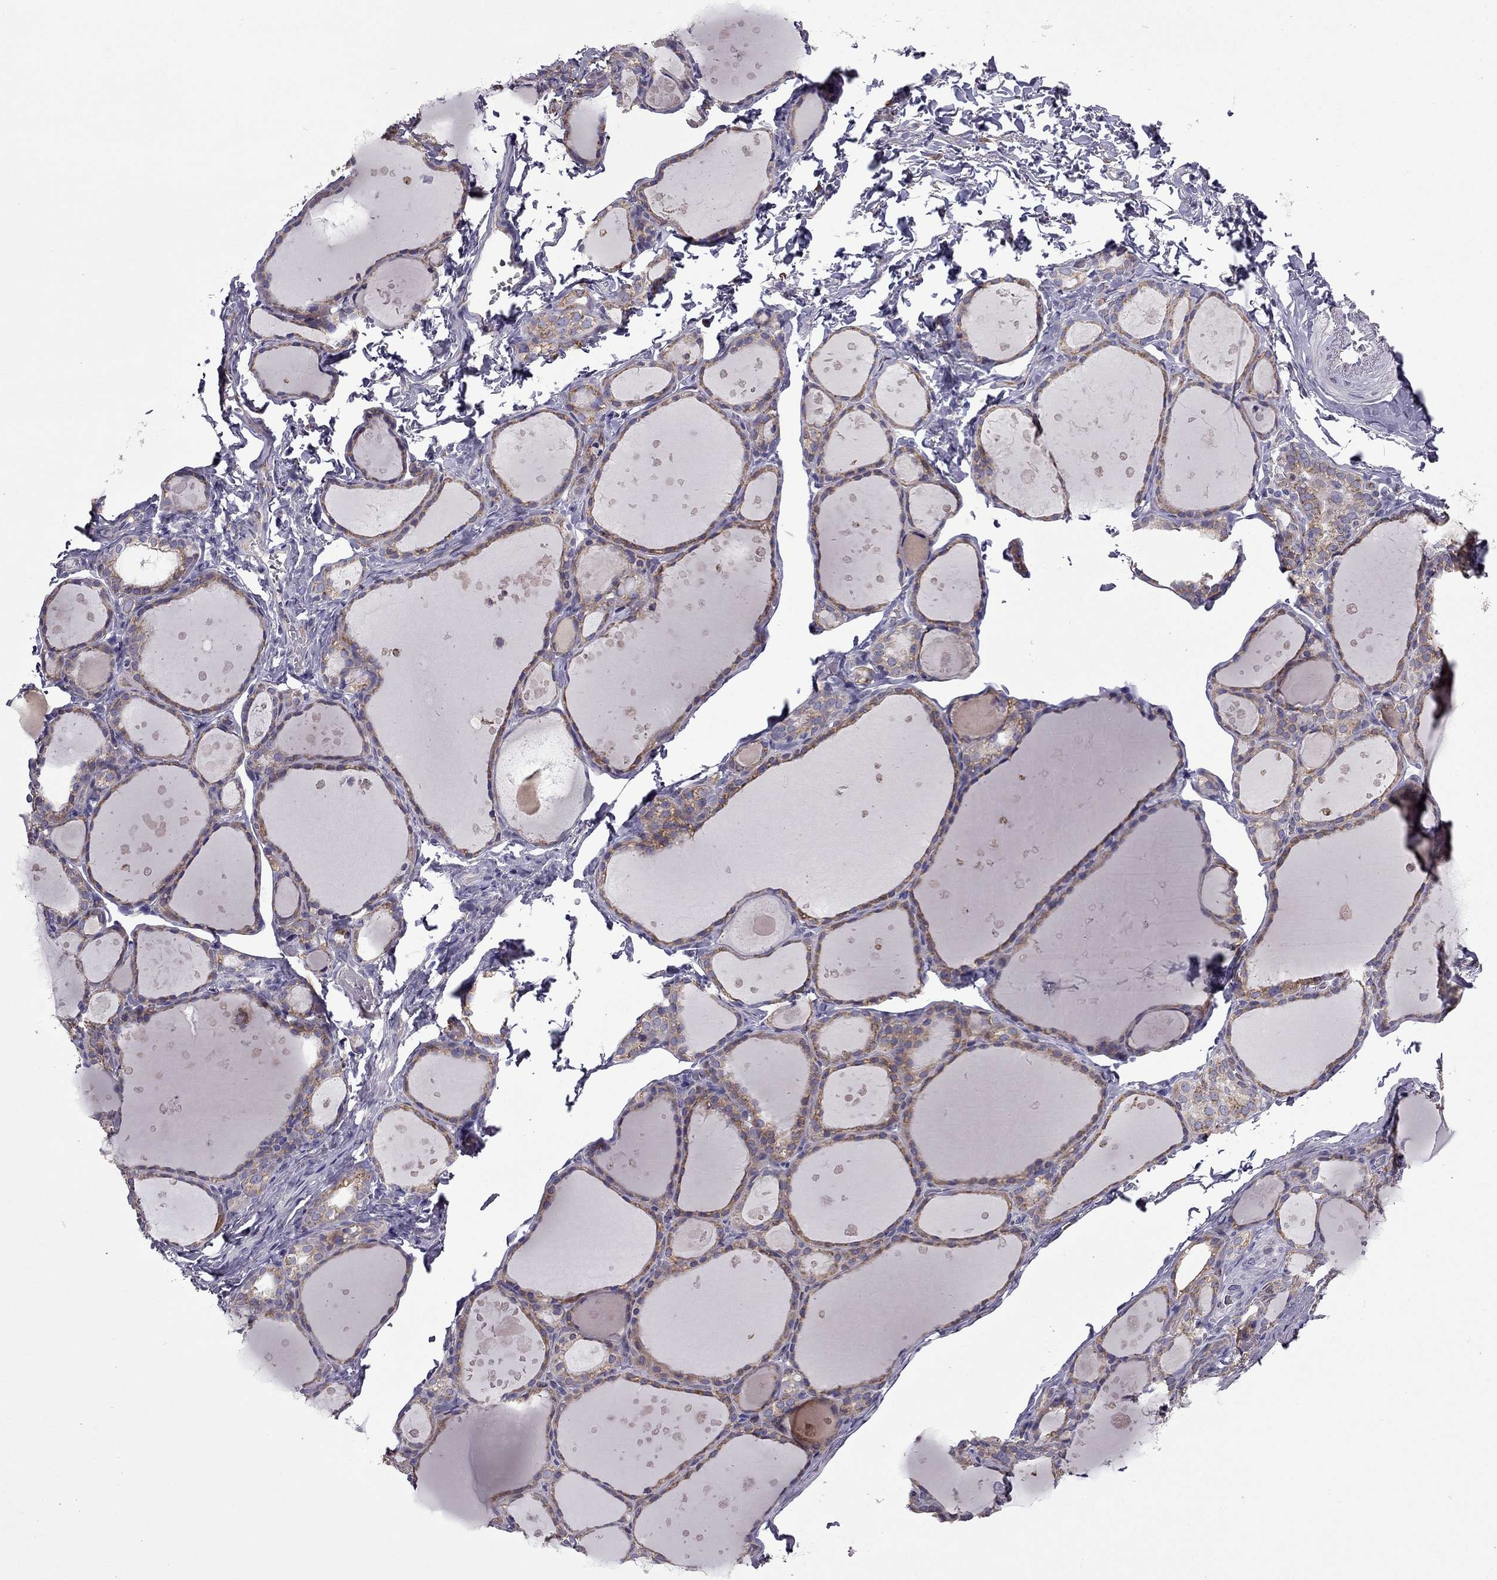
{"staining": {"intensity": "weak", "quantity": "25%-75%", "location": "cytoplasmic/membranous"}, "tissue": "thyroid gland", "cell_type": "Glandular cells", "image_type": "normal", "snomed": [{"axis": "morphology", "description": "Normal tissue, NOS"}, {"axis": "topography", "description": "Thyroid gland"}], "caption": "DAB immunohistochemical staining of normal thyroid gland demonstrates weak cytoplasmic/membranous protein expression in about 25%-75% of glandular cells. The protein is shown in brown color, while the nuclei are stained blue.", "gene": "IKBIP", "patient": {"sex": "male", "age": 68}}